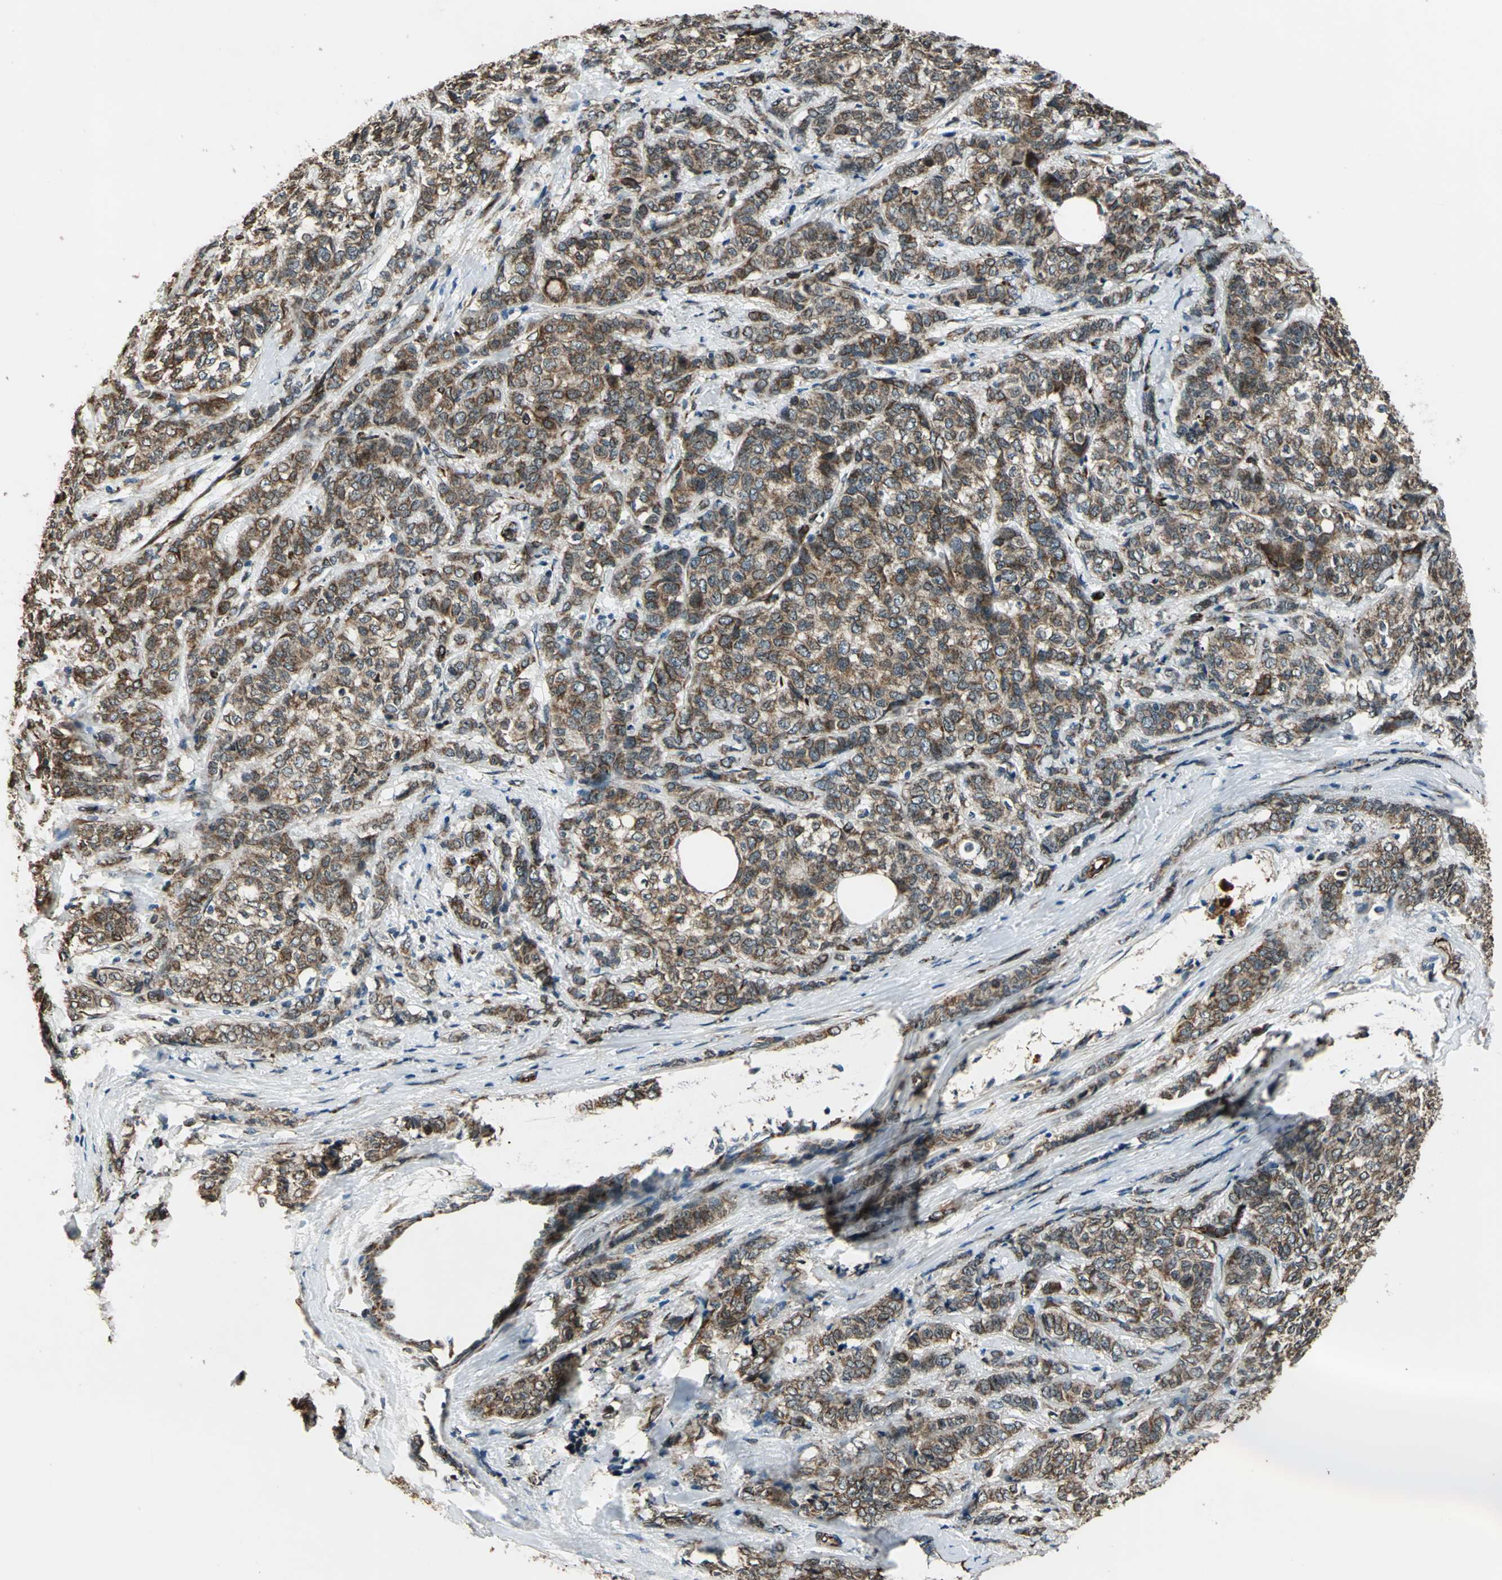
{"staining": {"intensity": "strong", "quantity": ">75%", "location": "cytoplasmic/membranous,nuclear"}, "tissue": "breast cancer", "cell_type": "Tumor cells", "image_type": "cancer", "snomed": [{"axis": "morphology", "description": "Lobular carcinoma"}, {"axis": "topography", "description": "Breast"}], "caption": "High-magnification brightfield microscopy of breast cancer (lobular carcinoma) stained with DAB (3,3'-diaminobenzidine) (brown) and counterstained with hematoxylin (blue). tumor cells exhibit strong cytoplasmic/membranous and nuclear positivity is present in about>75% of cells.", "gene": "EXD2", "patient": {"sex": "female", "age": 60}}